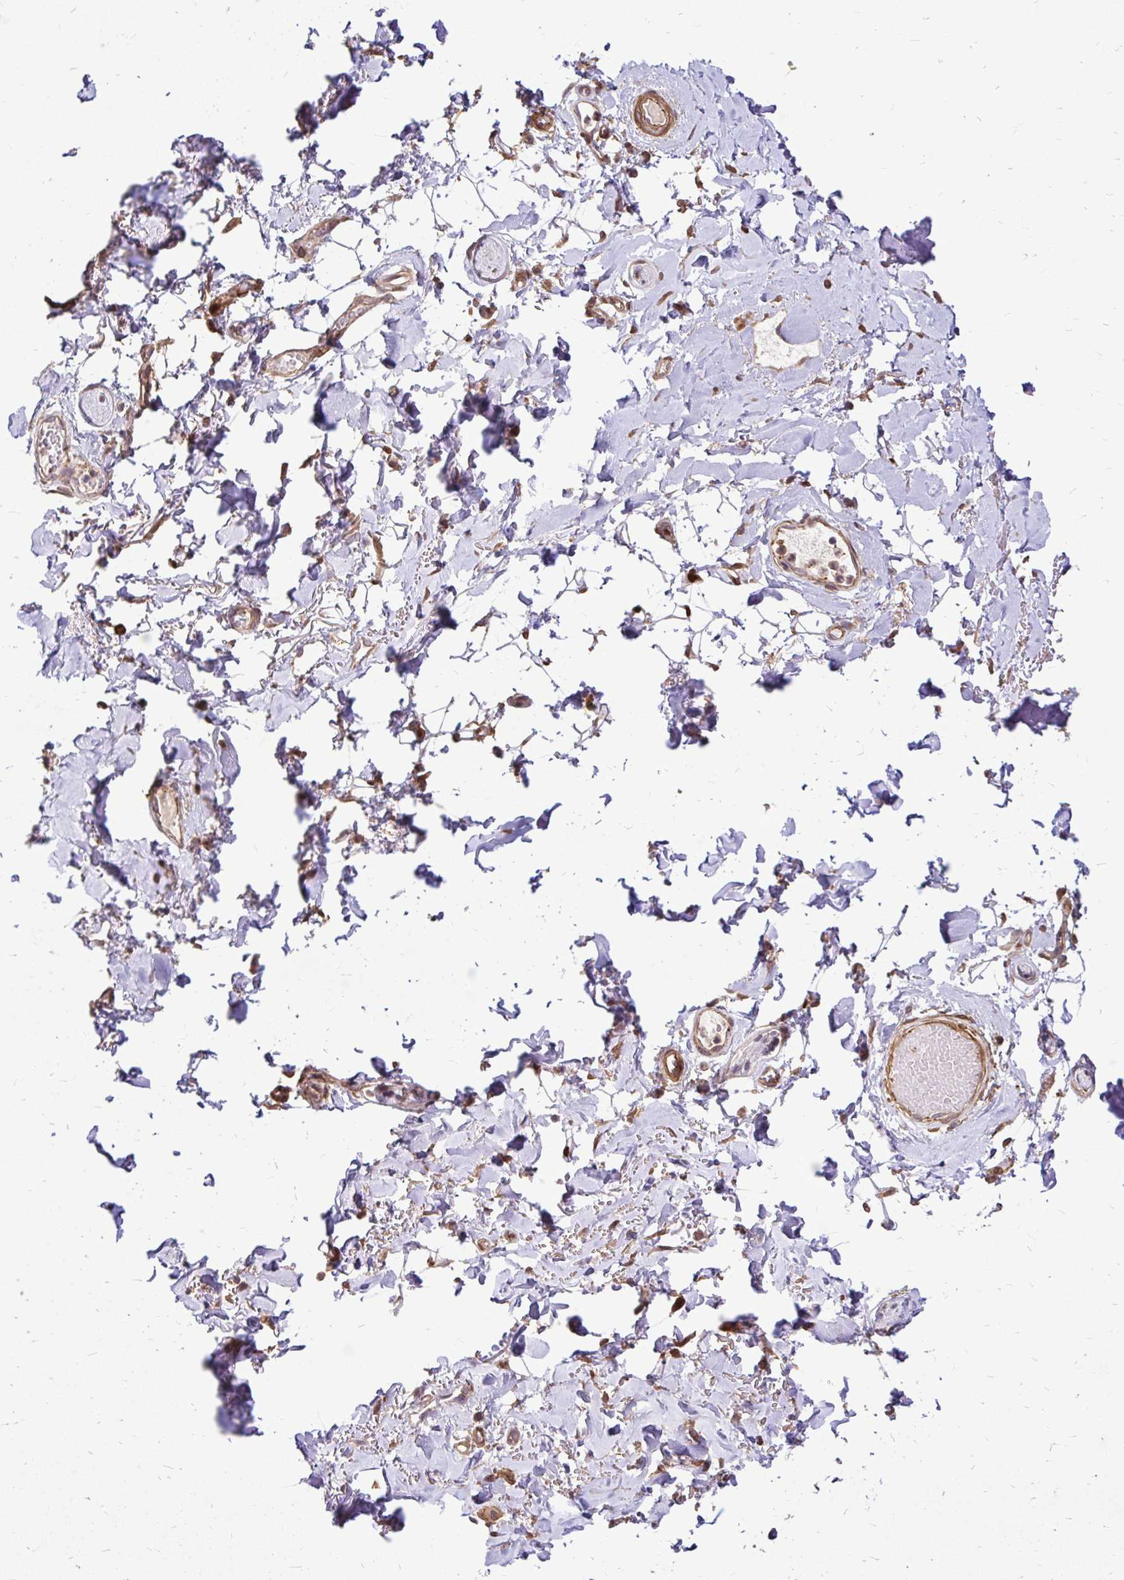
{"staining": {"intensity": "negative", "quantity": "none", "location": "none"}, "tissue": "adipose tissue", "cell_type": "Adipocytes", "image_type": "normal", "snomed": [{"axis": "morphology", "description": "Normal tissue, NOS"}, {"axis": "topography", "description": "Anal"}, {"axis": "topography", "description": "Peripheral nerve tissue"}], "caption": "Adipose tissue was stained to show a protein in brown. There is no significant staining in adipocytes. The staining was performed using DAB (3,3'-diaminobenzidine) to visualize the protein expression in brown, while the nuclei were stained in blue with hematoxylin (Magnification: 20x).", "gene": "TRIP6", "patient": {"sex": "male", "age": 78}}